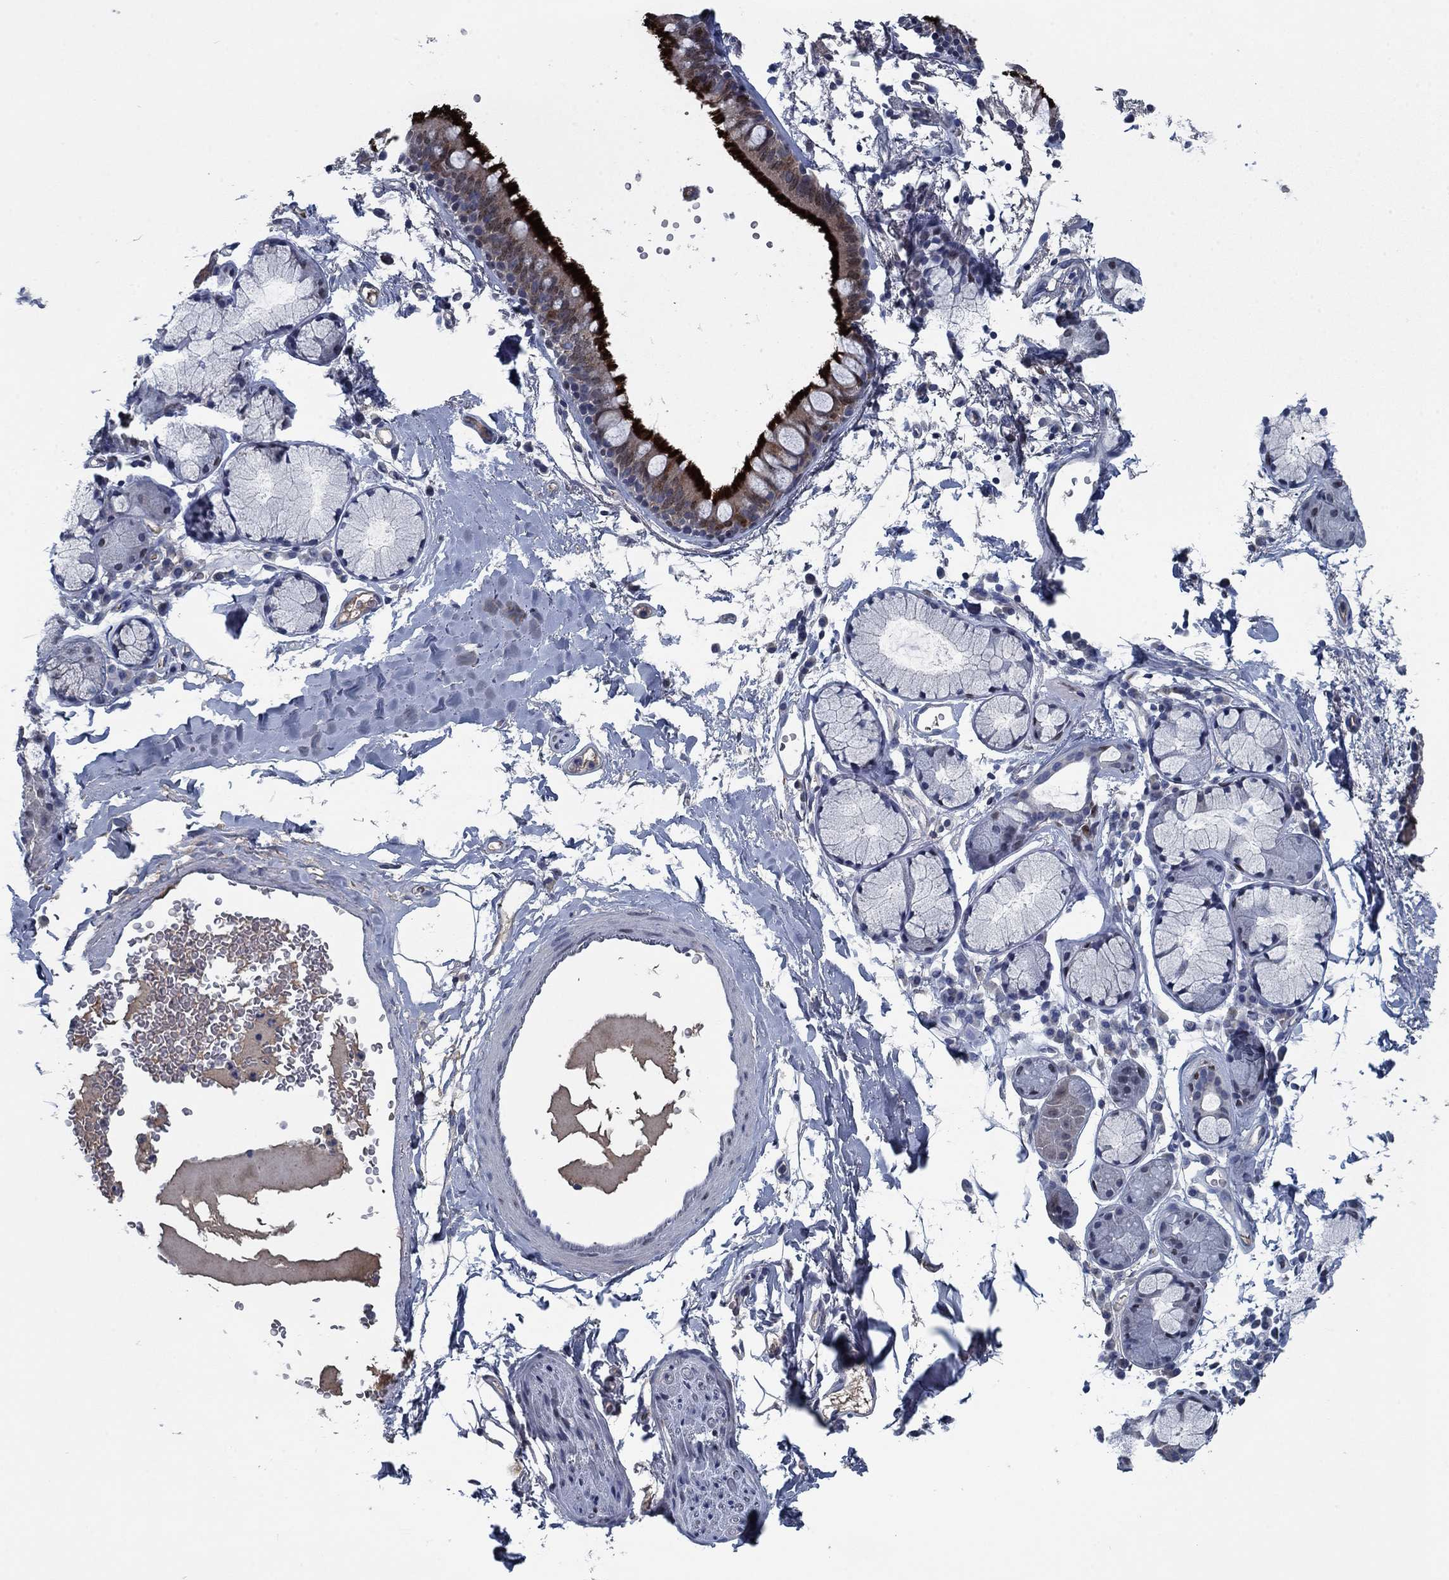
{"staining": {"intensity": "strong", "quantity": "25%-75%", "location": "cytoplasmic/membranous"}, "tissue": "bronchus", "cell_type": "Respiratory epithelial cells", "image_type": "normal", "snomed": [{"axis": "morphology", "description": "Normal tissue, NOS"}, {"axis": "morphology", "description": "Squamous cell carcinoma, NOS"}, {"axis": "topography", "description": "Cartilage tissue"}, {"axis": "topography", "description": "Bronchus"}], "caption": "Bronchus stained with a brown dye exhibits strong cytoplasmic/membranous positive positivity in approximately 25%-75% of respiratory epithelial cells.", "gene": "PNMA8A", "patient": {"sex": "male", "age": 72}}